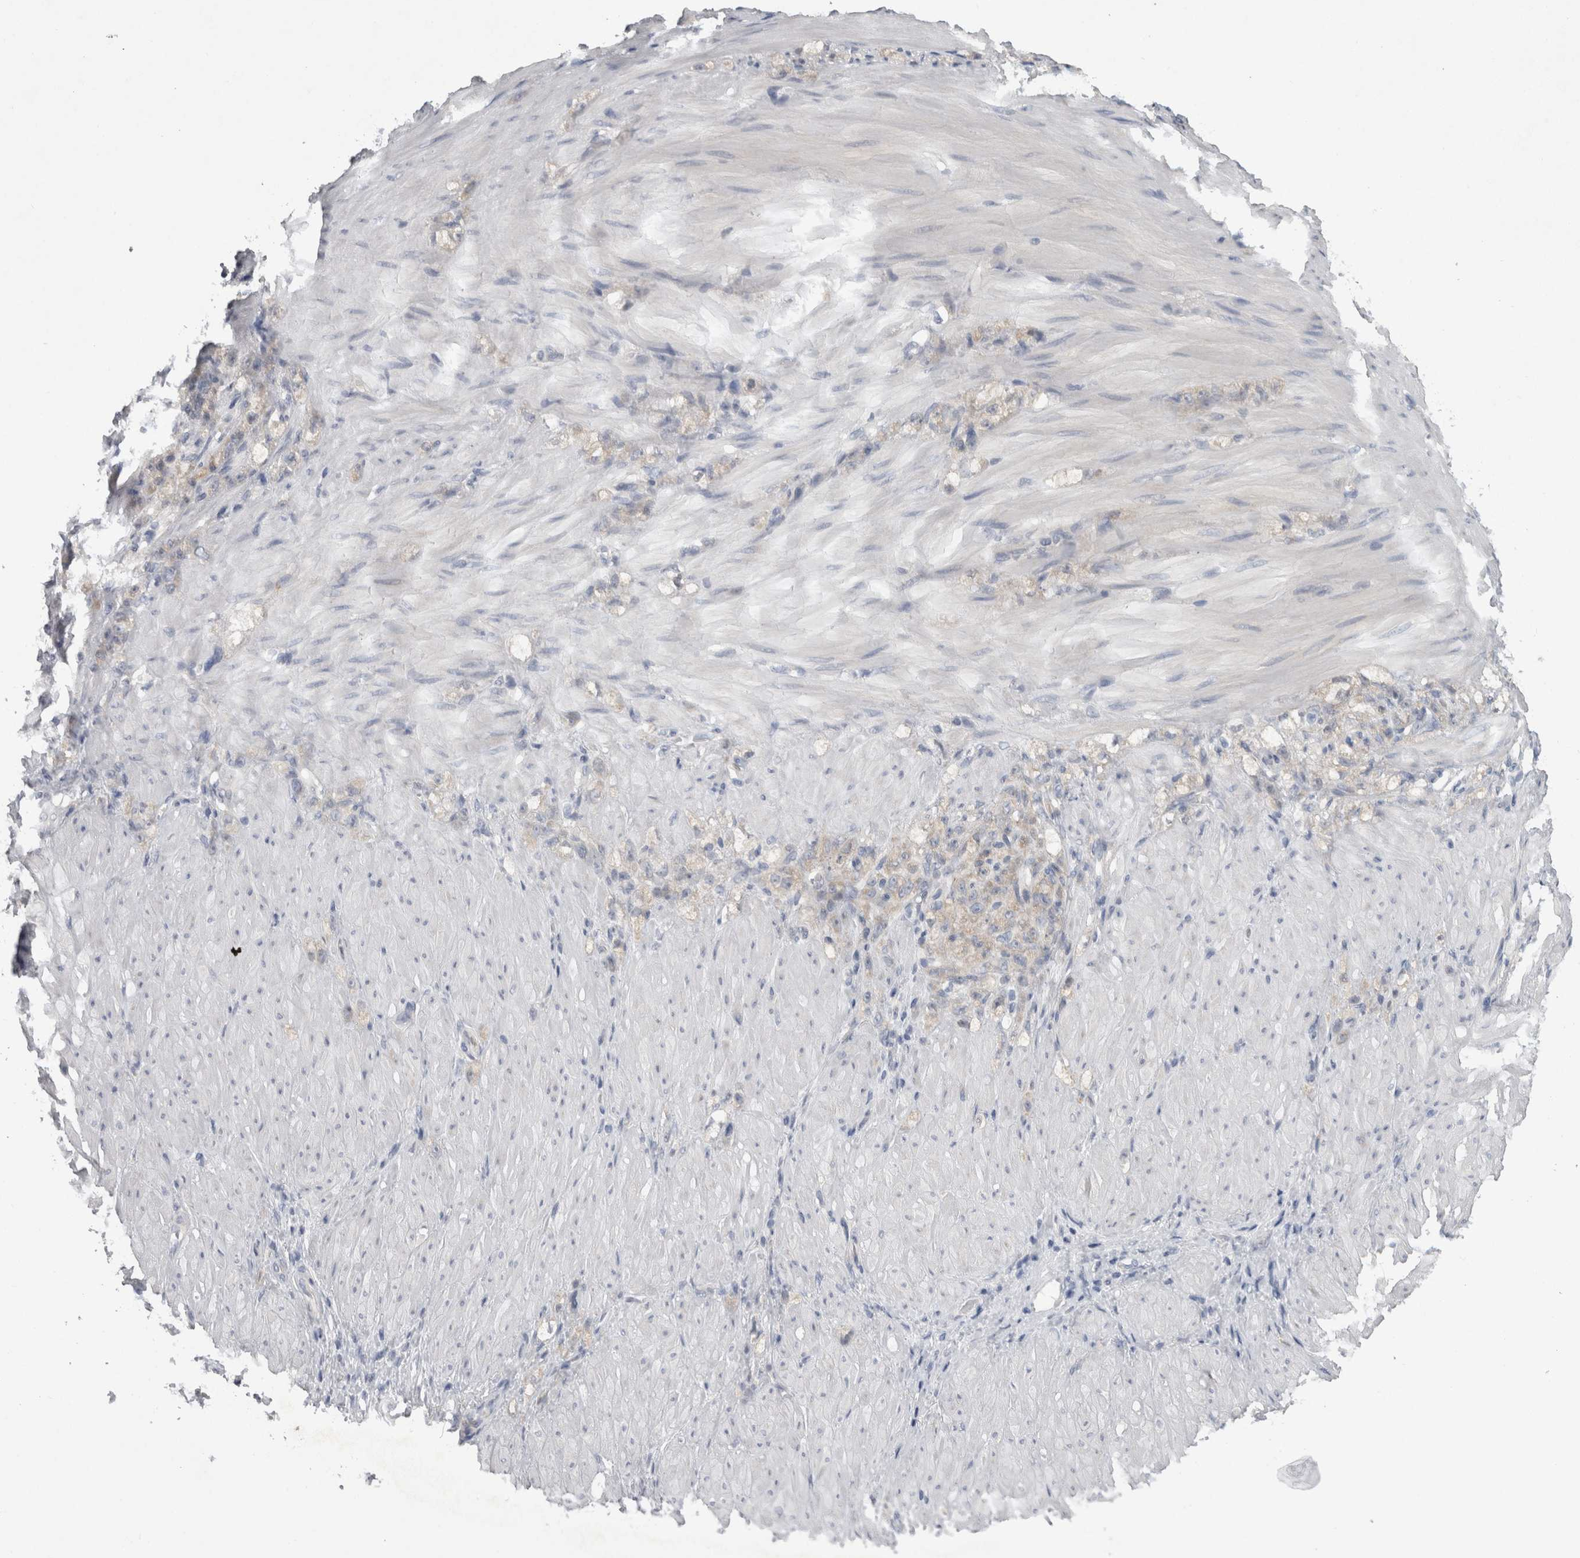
{"staining": {"intensity": "negative", "quantity": "none", "location": "none"}, "tissue": "stomach cancer", "cell_type": "Tumor cells", "image_type": "cancer", "snomed": [{"axis": "morphology", "description": "Normal tissue, NOS"}, {"axis": "morphology", "description": "Adenocarcinoma, NOS"}, {"axis": "topography", "description": "Stomach"}], "caption": "Human stomach cancer stained for a protein using immunohistochemistry (IHC) displays no positivity in tumor cells.", "gene": "LRRC40", "patient": {"sex": "male", "age": 82}}